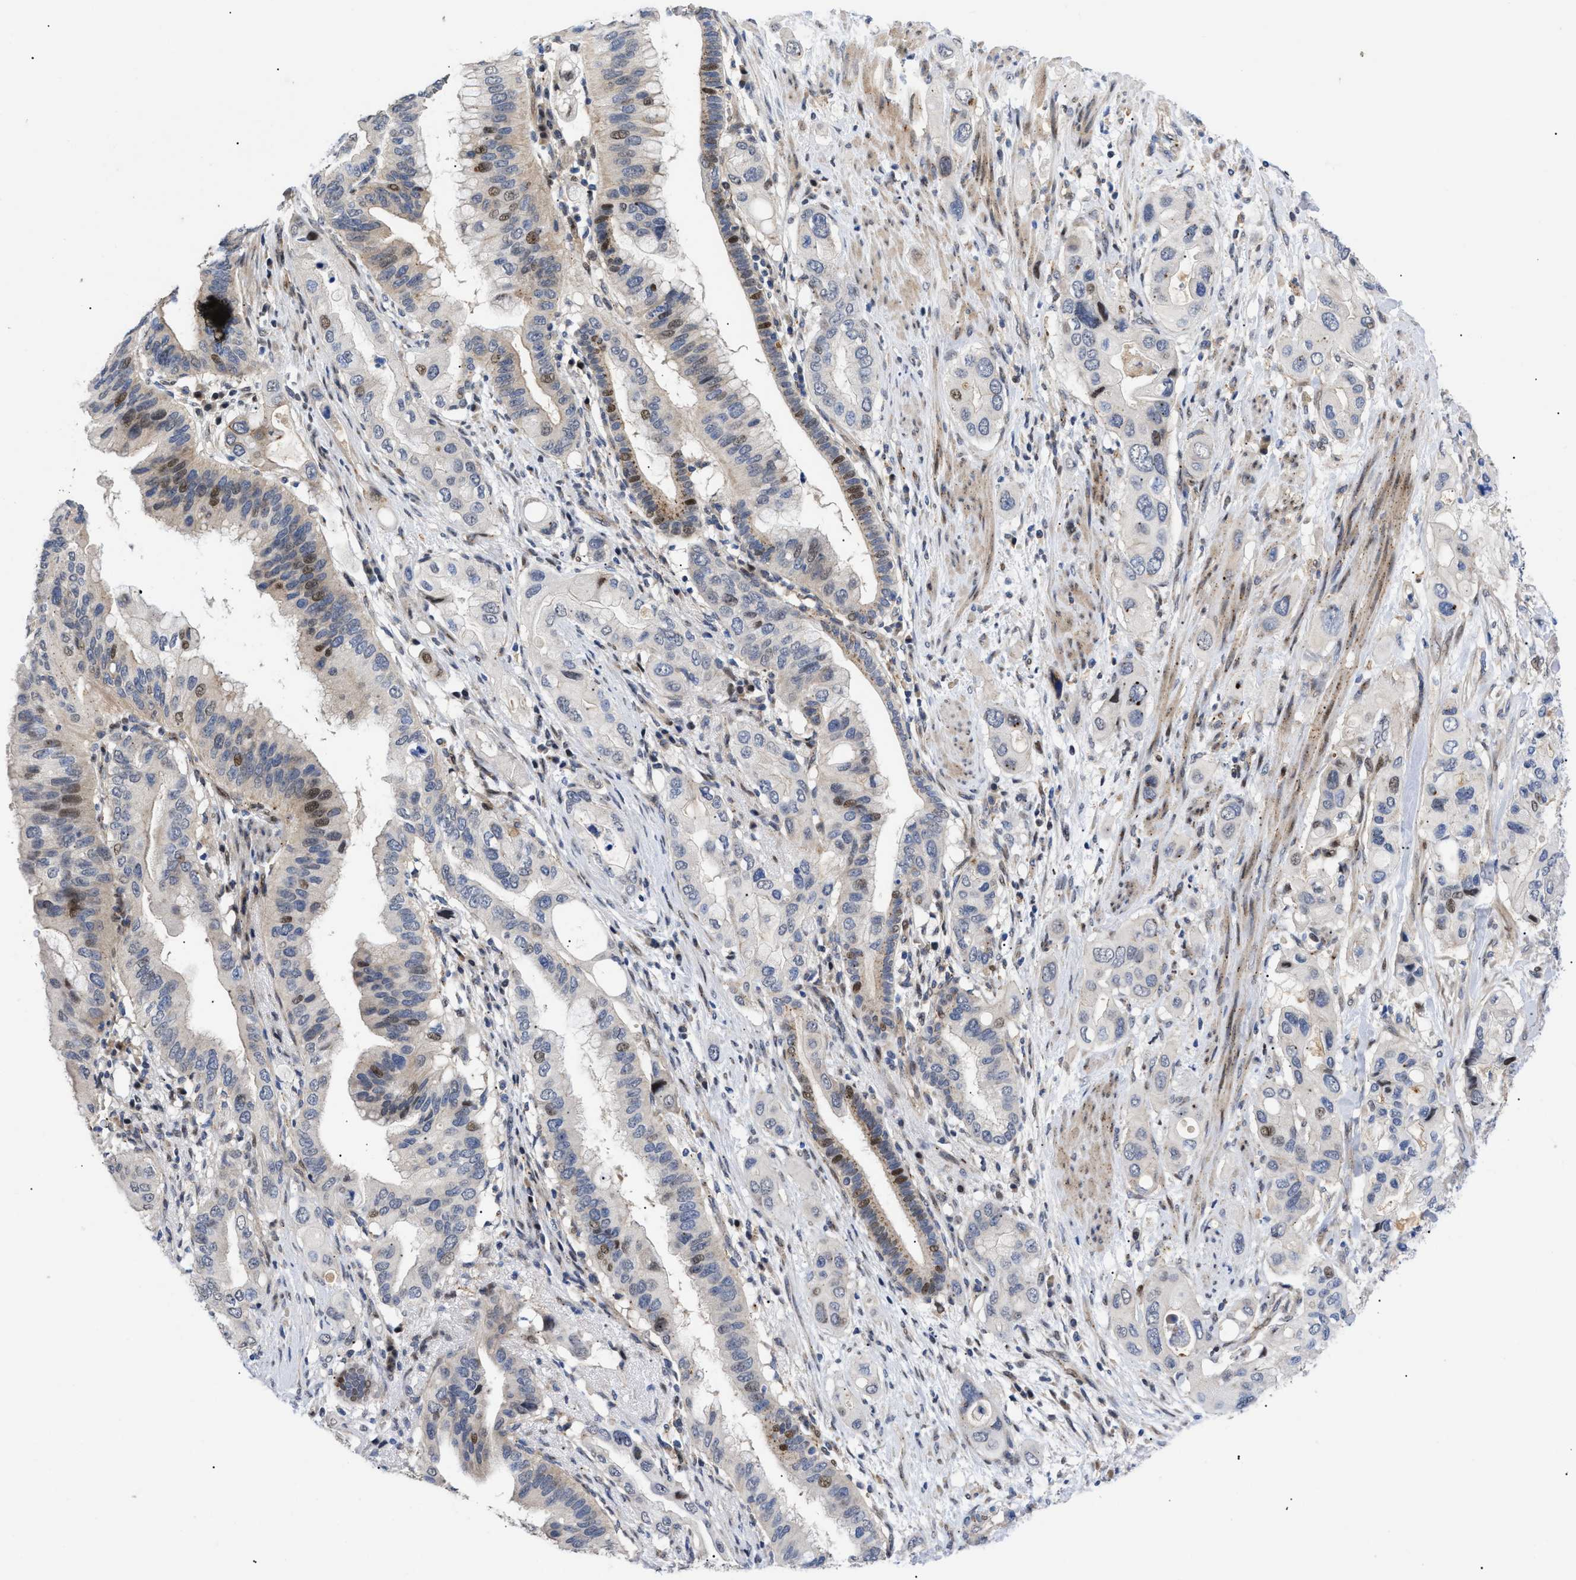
{"staining": {"intensity": "moderate", "quantity": "25%-75%", "location": "nuclear"}, "tissue": "pancreatic cancer", "cell_type": "Tumor cells", "image_type": "cancer", "snomed": [{"axis": "morphology", "description": "Adenocarcinoma, NOS"}, {"axis": "topography", "description": "Pancreas"}], "caption": "Immunohistochemical staining of human pancreatic cancer (adenocarcinoma) shows medium levels of moderate nuclear protein expression in about 25%-75% of tumor cells.", "gene": "SFXN5", "patient": {"sex": "female", "age": 56}}